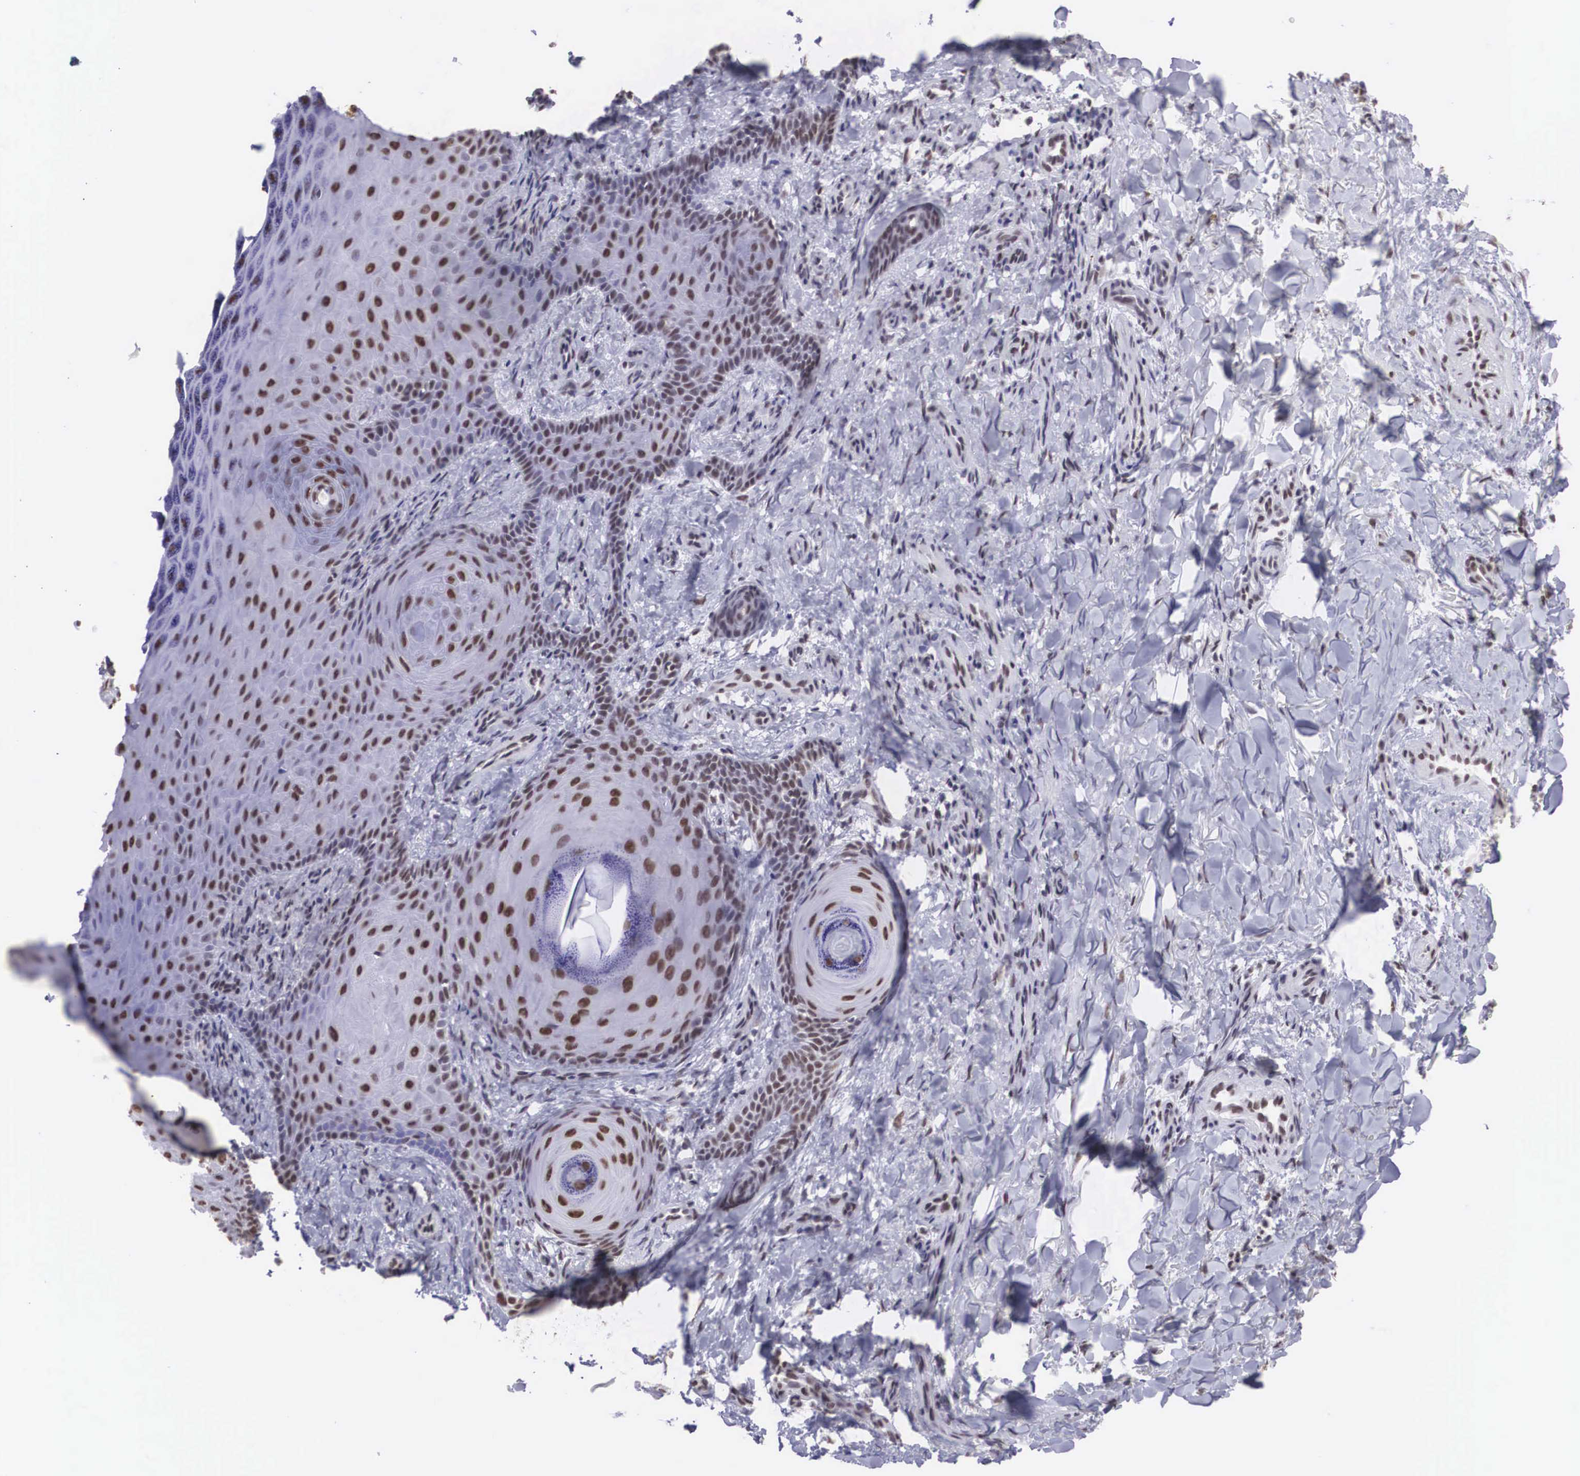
{"staining": {"intensity": "moderate", "quantity": "25%-75%", "location": "nuclear"}, "tissue": "skin cancer", "cell_type": "Tumor cells", "image_type": "cancer", "snomed": [{"axis": "morphology", "description": "Normal tissue, NOS"}, {"axis": "morphology", "description": "Basal cell carcinoma"}, {"axis": "topography", "description": "Skin"}], "caption": "Protein expression analysis of skin basal cell carcinoma demonstrates moderate nuclear expression in approximately 25%-75% of tumor cells.", "gene": "CSTF2", "patient": {"sex": "male", "age": 81}}